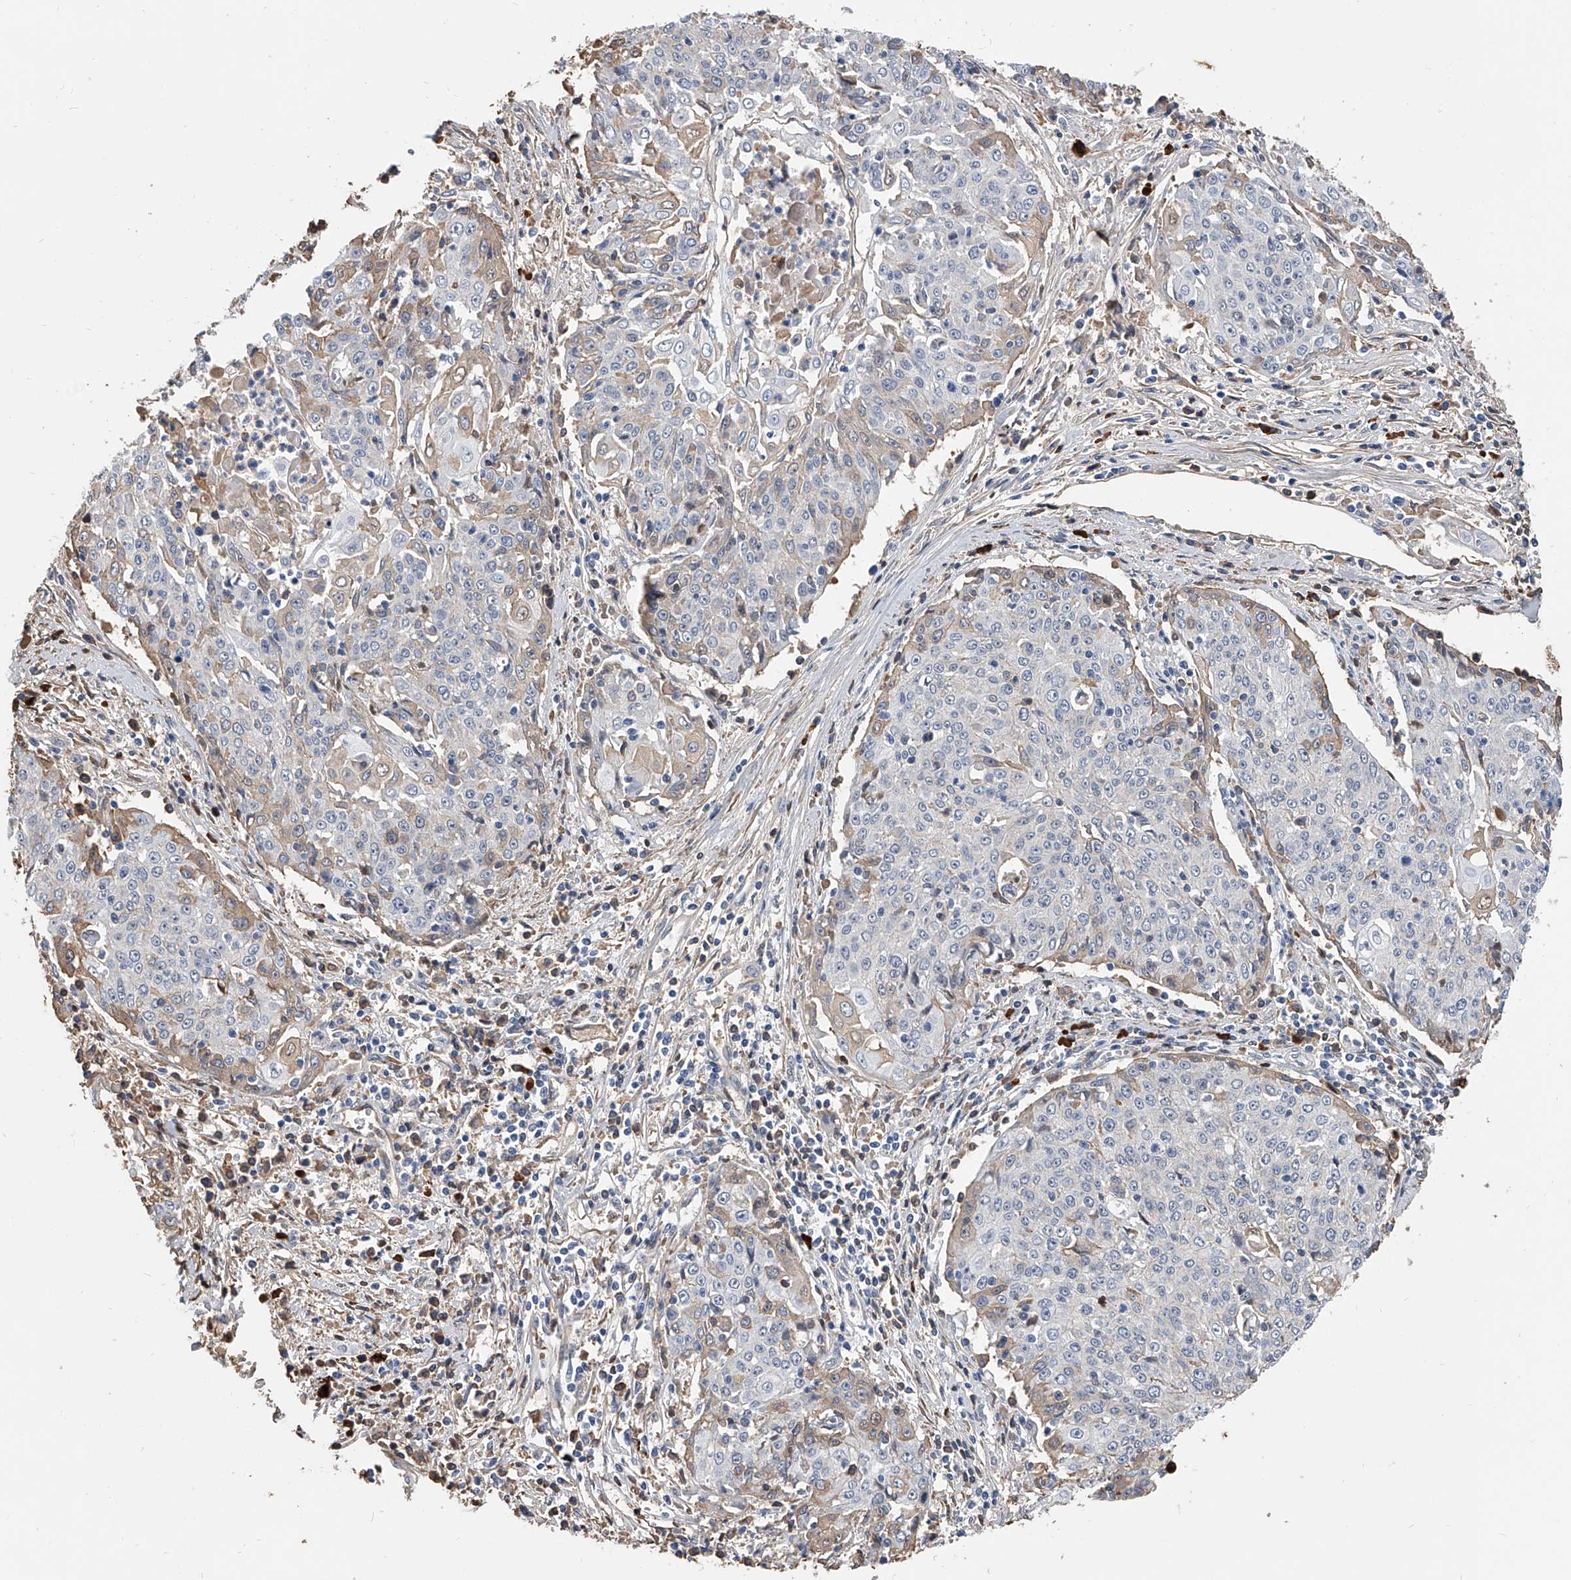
{"staining": {"intensity": "weak", "quantity": "<25%", "location": "cytoplasmic/membranous"}, "tissue": "cervical cancer", "cell_type": "Tumor cells", "image_type": "cancer", "snomed": [{"axis": "morphology", "description": "Squamous cell carcinoma, NOS"}, {"axis": "topography", "description": "Cervix"}], "caption": "Immunohistochemistry (IHC) micrograph of neoplastic tissue: squamous cell carcinoma (cervical) stained with DAB displays no significant protein positivity in tumor cells.", "gene": "ZNF25", "patient": {"sex": "female", "age": 48}}